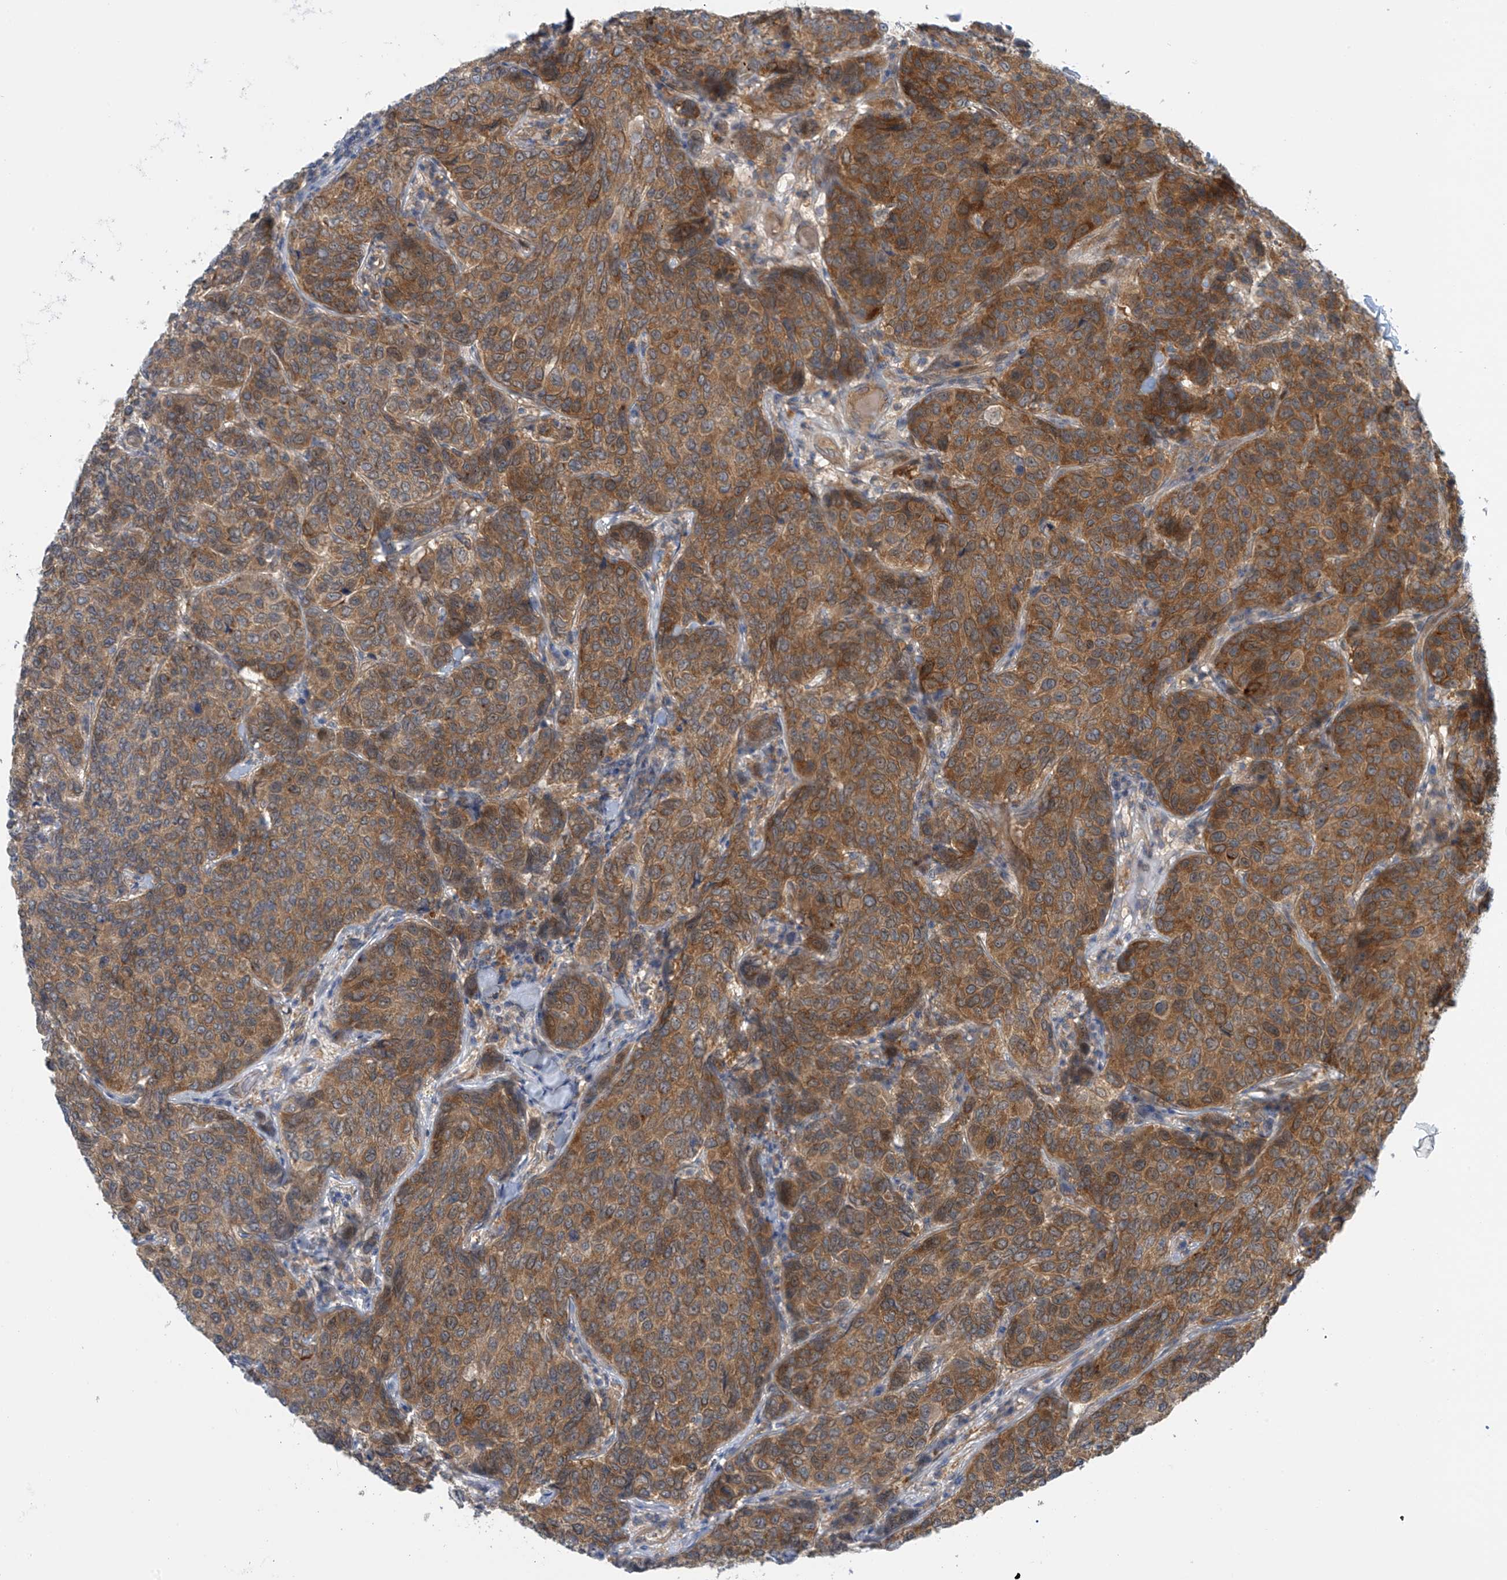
{"staining": {"intensity": "moderate", "quantity": ">75%", "location": "cytoplasmic/membranous"}, "tissue": "breast cancer", "cell_type": "Tumor cells", "image_type": "cancer", "snomed": [{"axis": "morphology", "description": "Duct carcinoma"}, {"axis": "topography", "description": "Breast"}], "caption": "Protein staining of intraductal carcinoma (breast) tissue displays moderate cytoplasmic/membranous staining in about >75% of tumor cells. (Stains: DAB (3,3'-diaminobenzidine) in brown, nuclei in blue, Microscopy: brightfield microscopy at high magnification).", "gene": "FSD1L", "patient": {"sex": "female", "age": 55}}